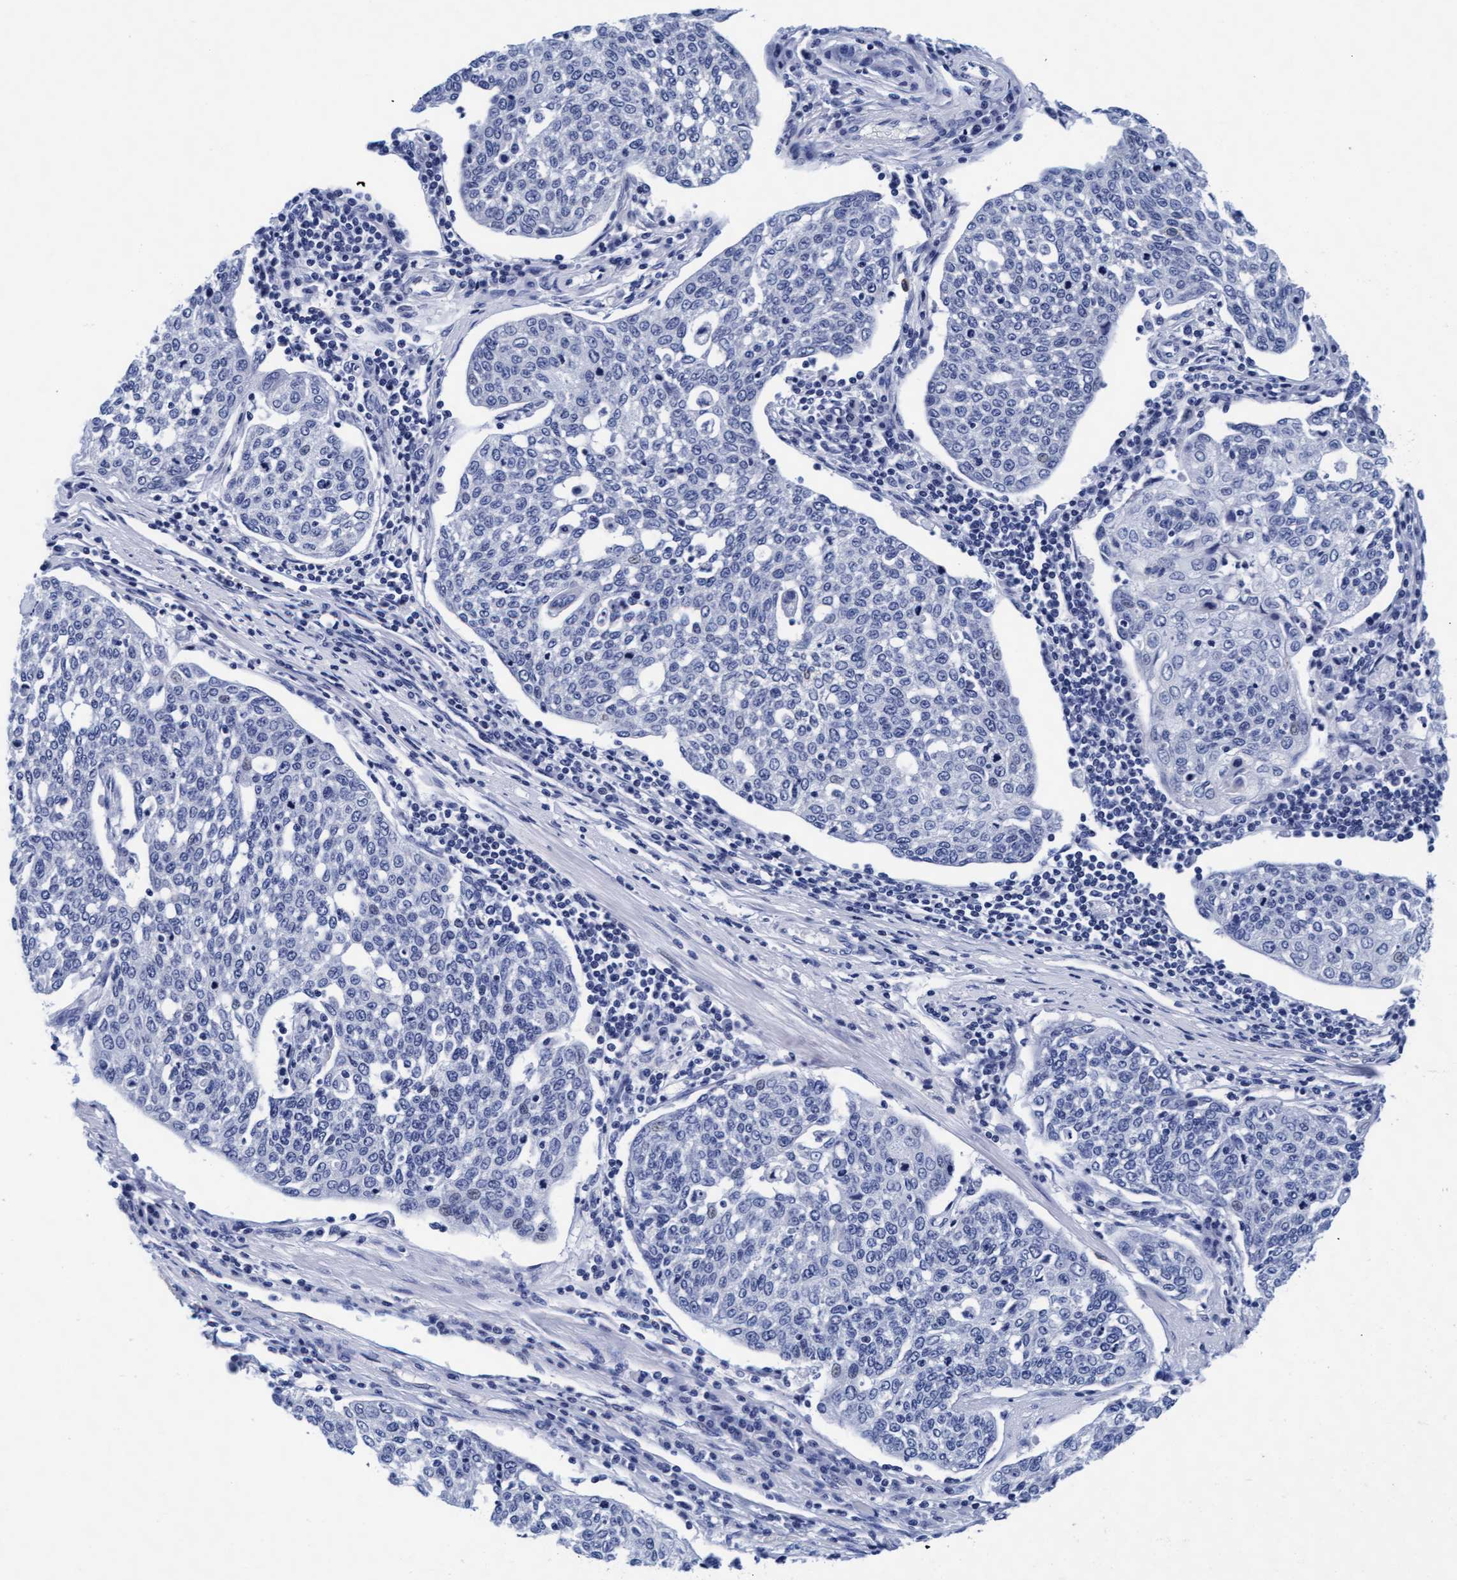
{"staining": {"intensity": "negative", "quantity": "none", "location": "none"}, "tissue": "cervical cancer", "cell_type": "Tumor cells", "image_type": "cancer", "snomed": [{"axis": "morphology", "description": "Squamous cell carcinoma, NOS"}, {"axis": "topography", "description": "Cervix"}], "caption": "The IHC micrograph has no significant expression in tumor cells of cervical squamous cell carcinoma tissue.", "gene": "ARSG", "patient": {"sex": "female", "age": 34}}